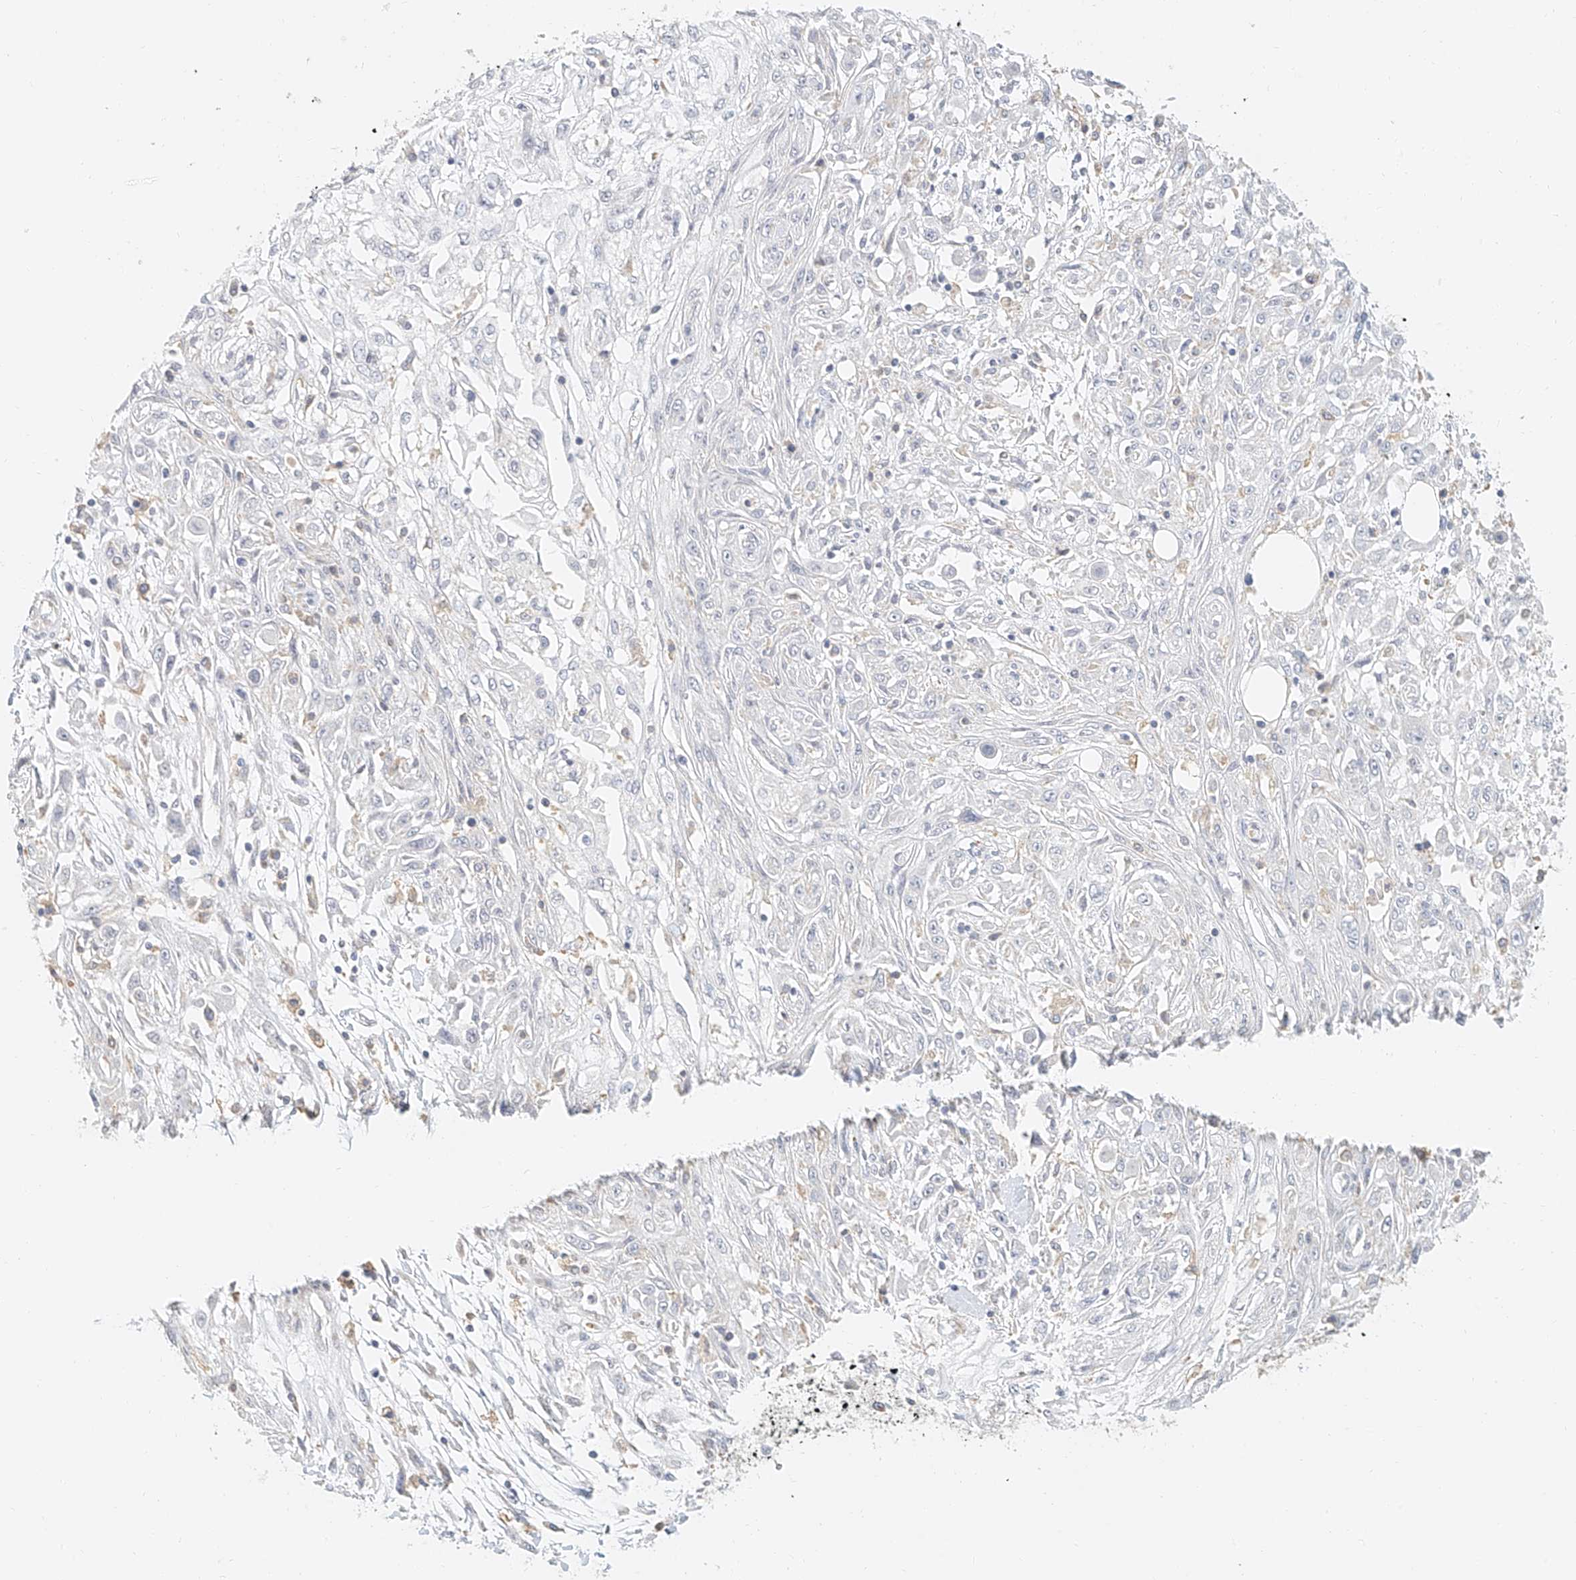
{"staining": {"intensity": "negative", "quantity": "none", "location": "none"}, "tissue": "skin cancer", "cell_type": "Tumor cells", "image_type": "cancer", "snomed": [{"axis": "morphology", "description": "Squamous cell carcinoma, NOS"}, {"axis": "morphology", "description": "Squamous cell carcinoma, metastatic, NOS"}, {"axis": "topography", "description": "Skin"}, {"axis": "topography", "description": "Lymph node"}], "caption": "Immunohistochemistry of human skin cancer (squamous cell carcinoma) demonstrates no expression in tumor cells.", "gene": "CXorf58", "patient": {"sex": "male", "age": 75}}